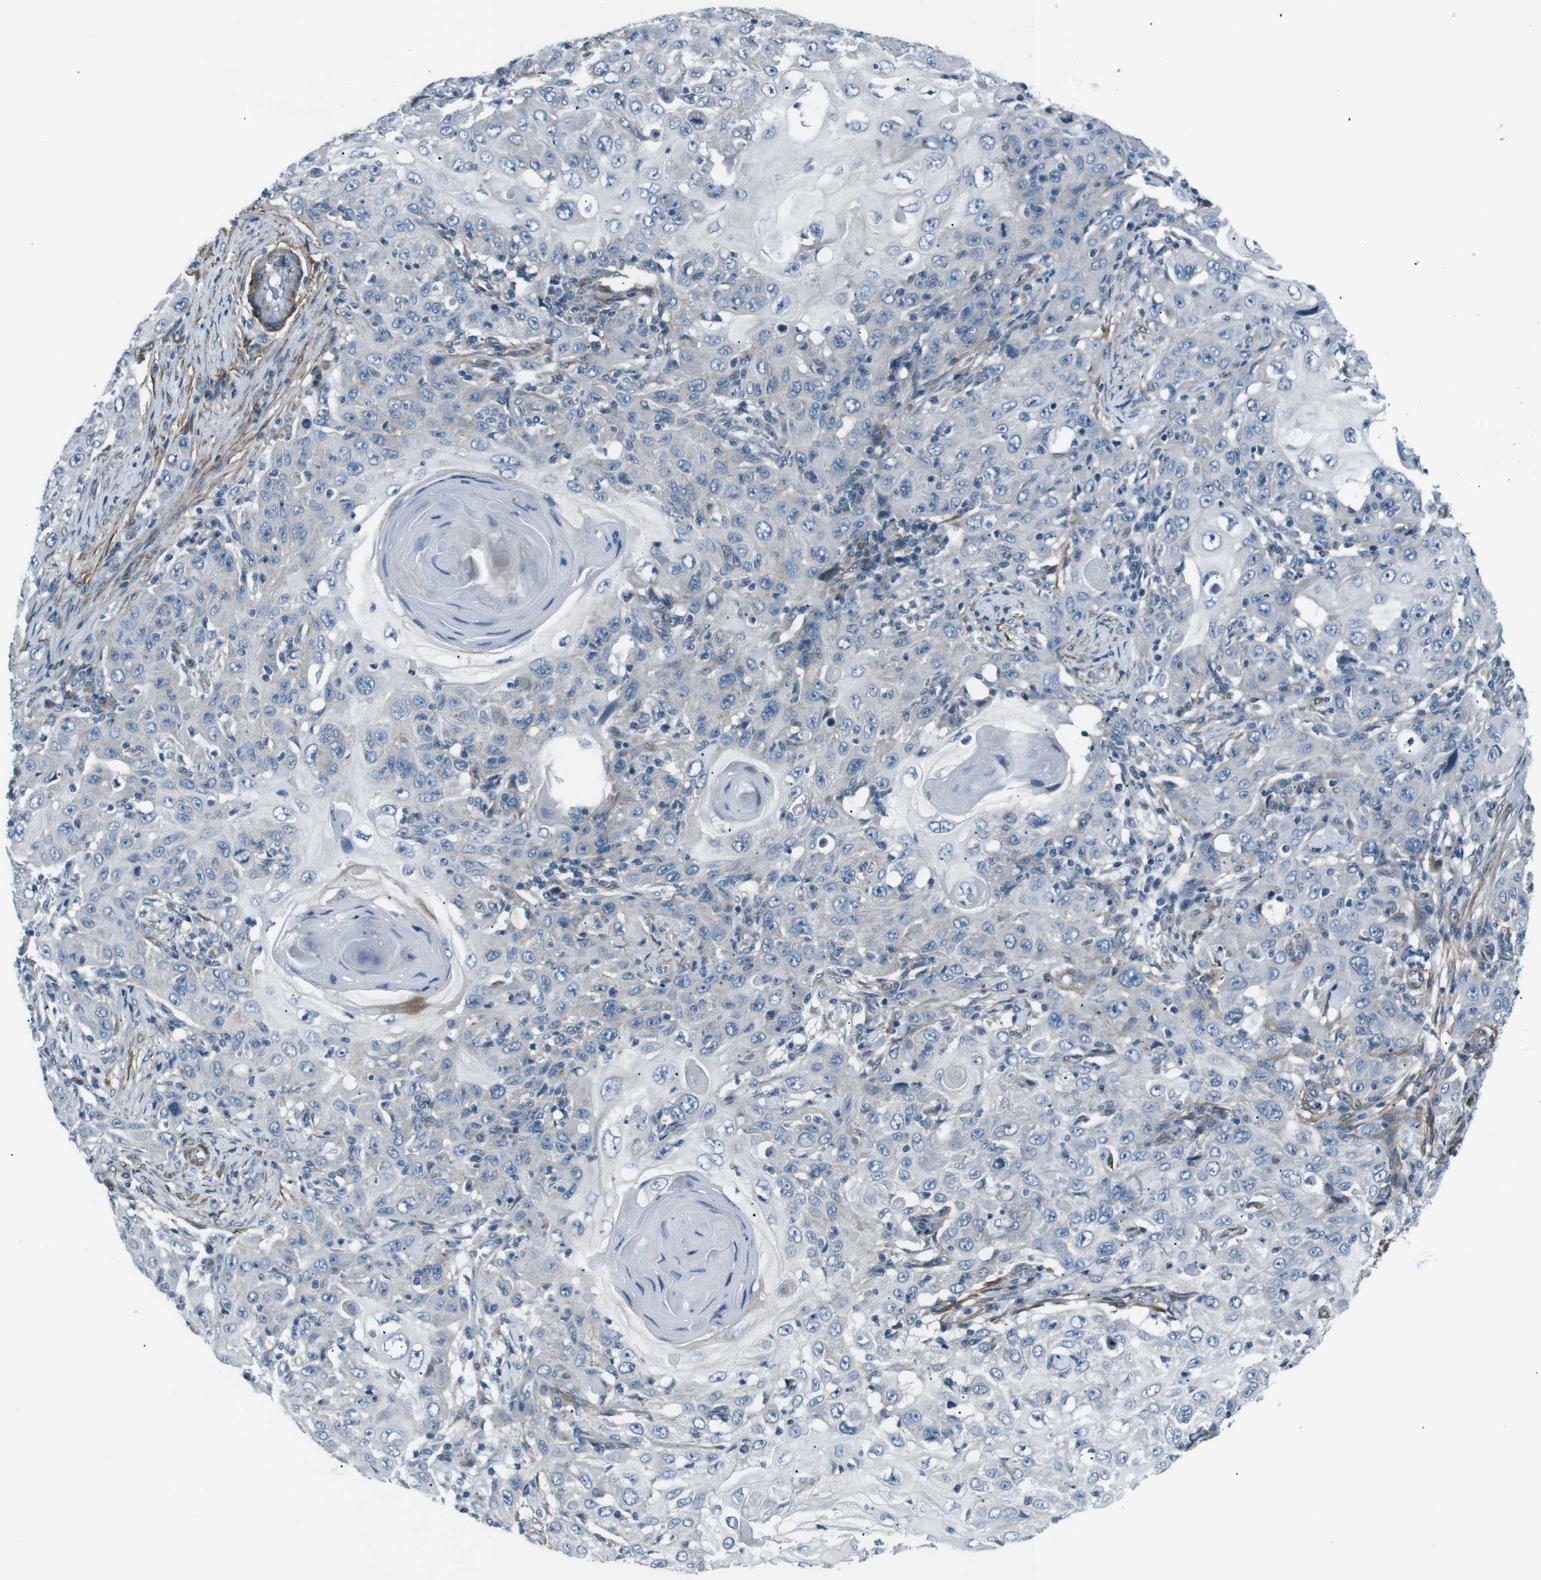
{"staining": {"intensity": "negative", "quantity": "none", "location": "none"}, "tissue": "skin cancer", "cell_type": "Tumor cells", "image_type": "cancer", "snomed": [{"axis": "morphology", "description": "Squamous cell carcinoma, NOS"}, {"axis": "topography", "description": "Skin"}], "caption": "The photomicrograph demonstrates no staining of tumor cells in skin squamous cell carcinoma.", "gene": "PDLIM5", "patient": {"sex": "female", "age": 88}}